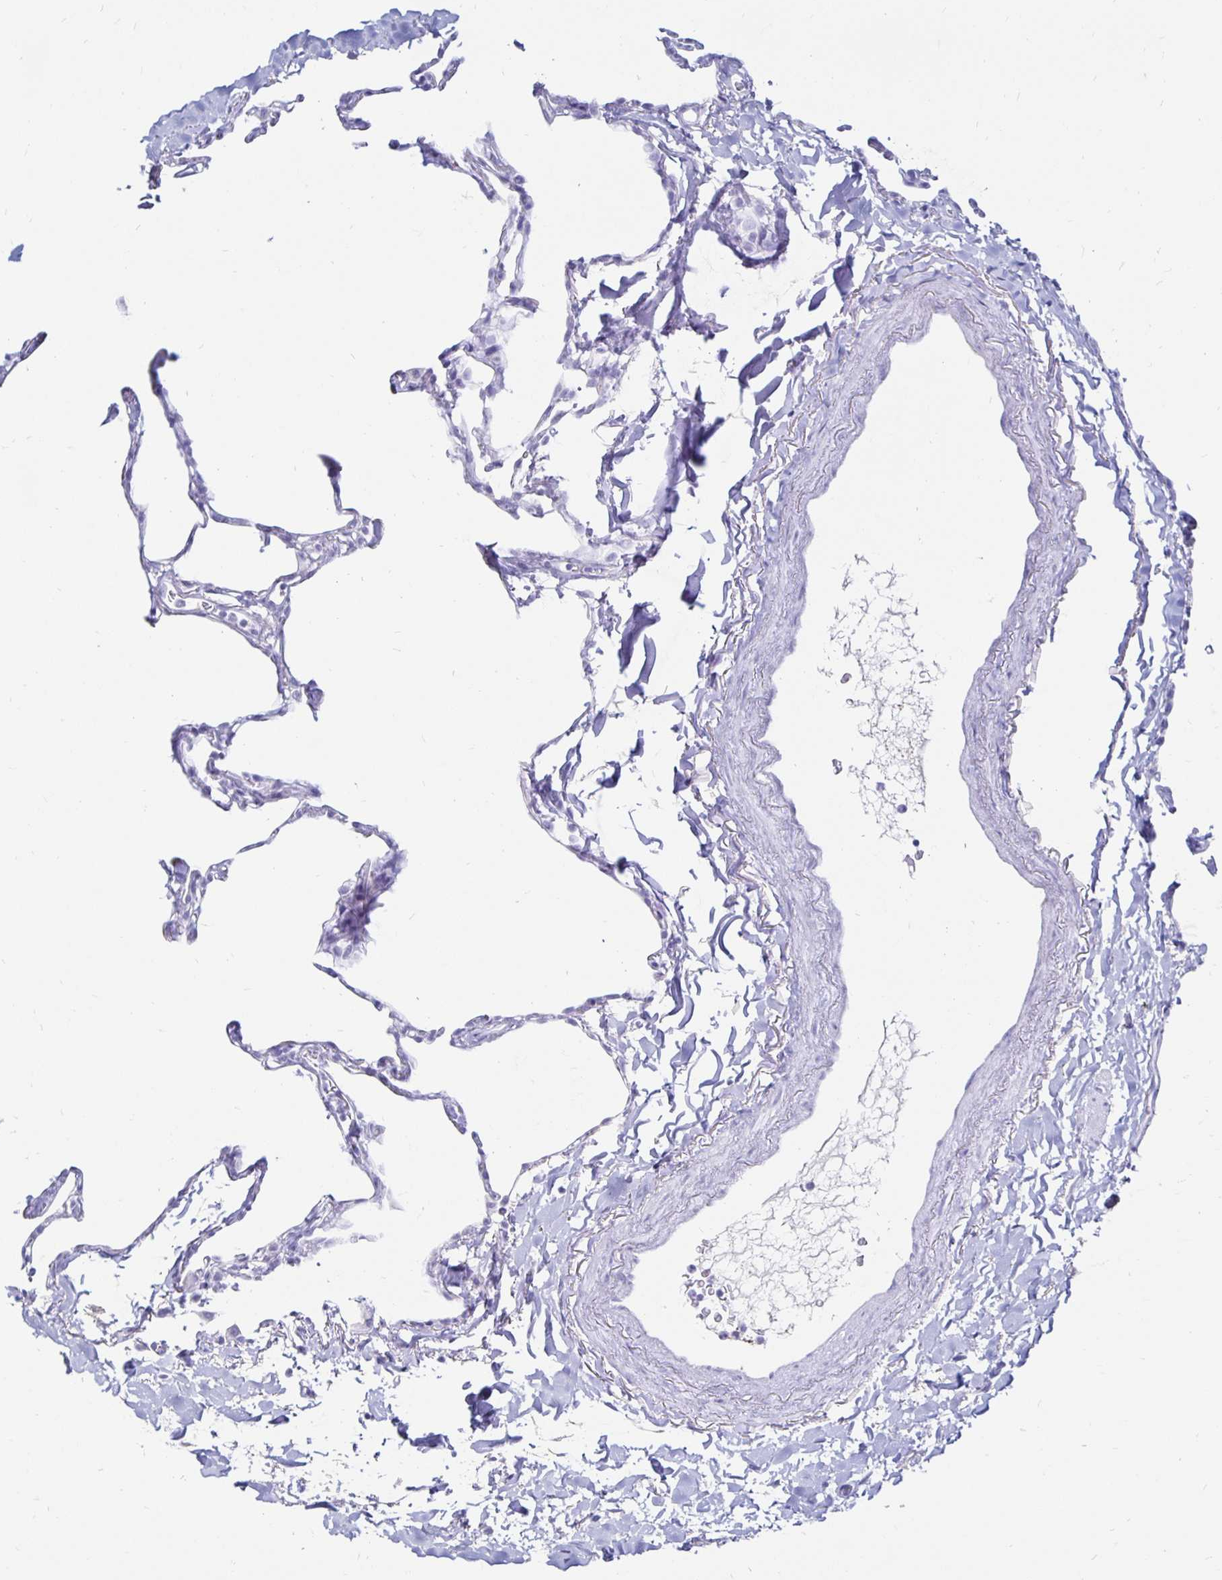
{"staining": {"intensity": "negative", "quantity": "none", "location": "none"}, "tissue": "lung", "cell_type": "Alveolar cells", "image_type": "normal", "snomed": [{"axis": "morphology", "description": "Normal tissue, NOS"}, {"axis": "topography", "description": "Lung"}], "caption": "IHC image of unremarkable lung: human lung stained with DAB displays no significant protein positivity in alveolar cells. The staining was performed using DAB (3,3'-diaminobenzidine) to visualize the protein expression in brown, while the nuclei were stained in blue with hematoxylin (Magnification: 20x).", "gene": "TIMP1", "patient": {"sex": "male", "age": 65}}